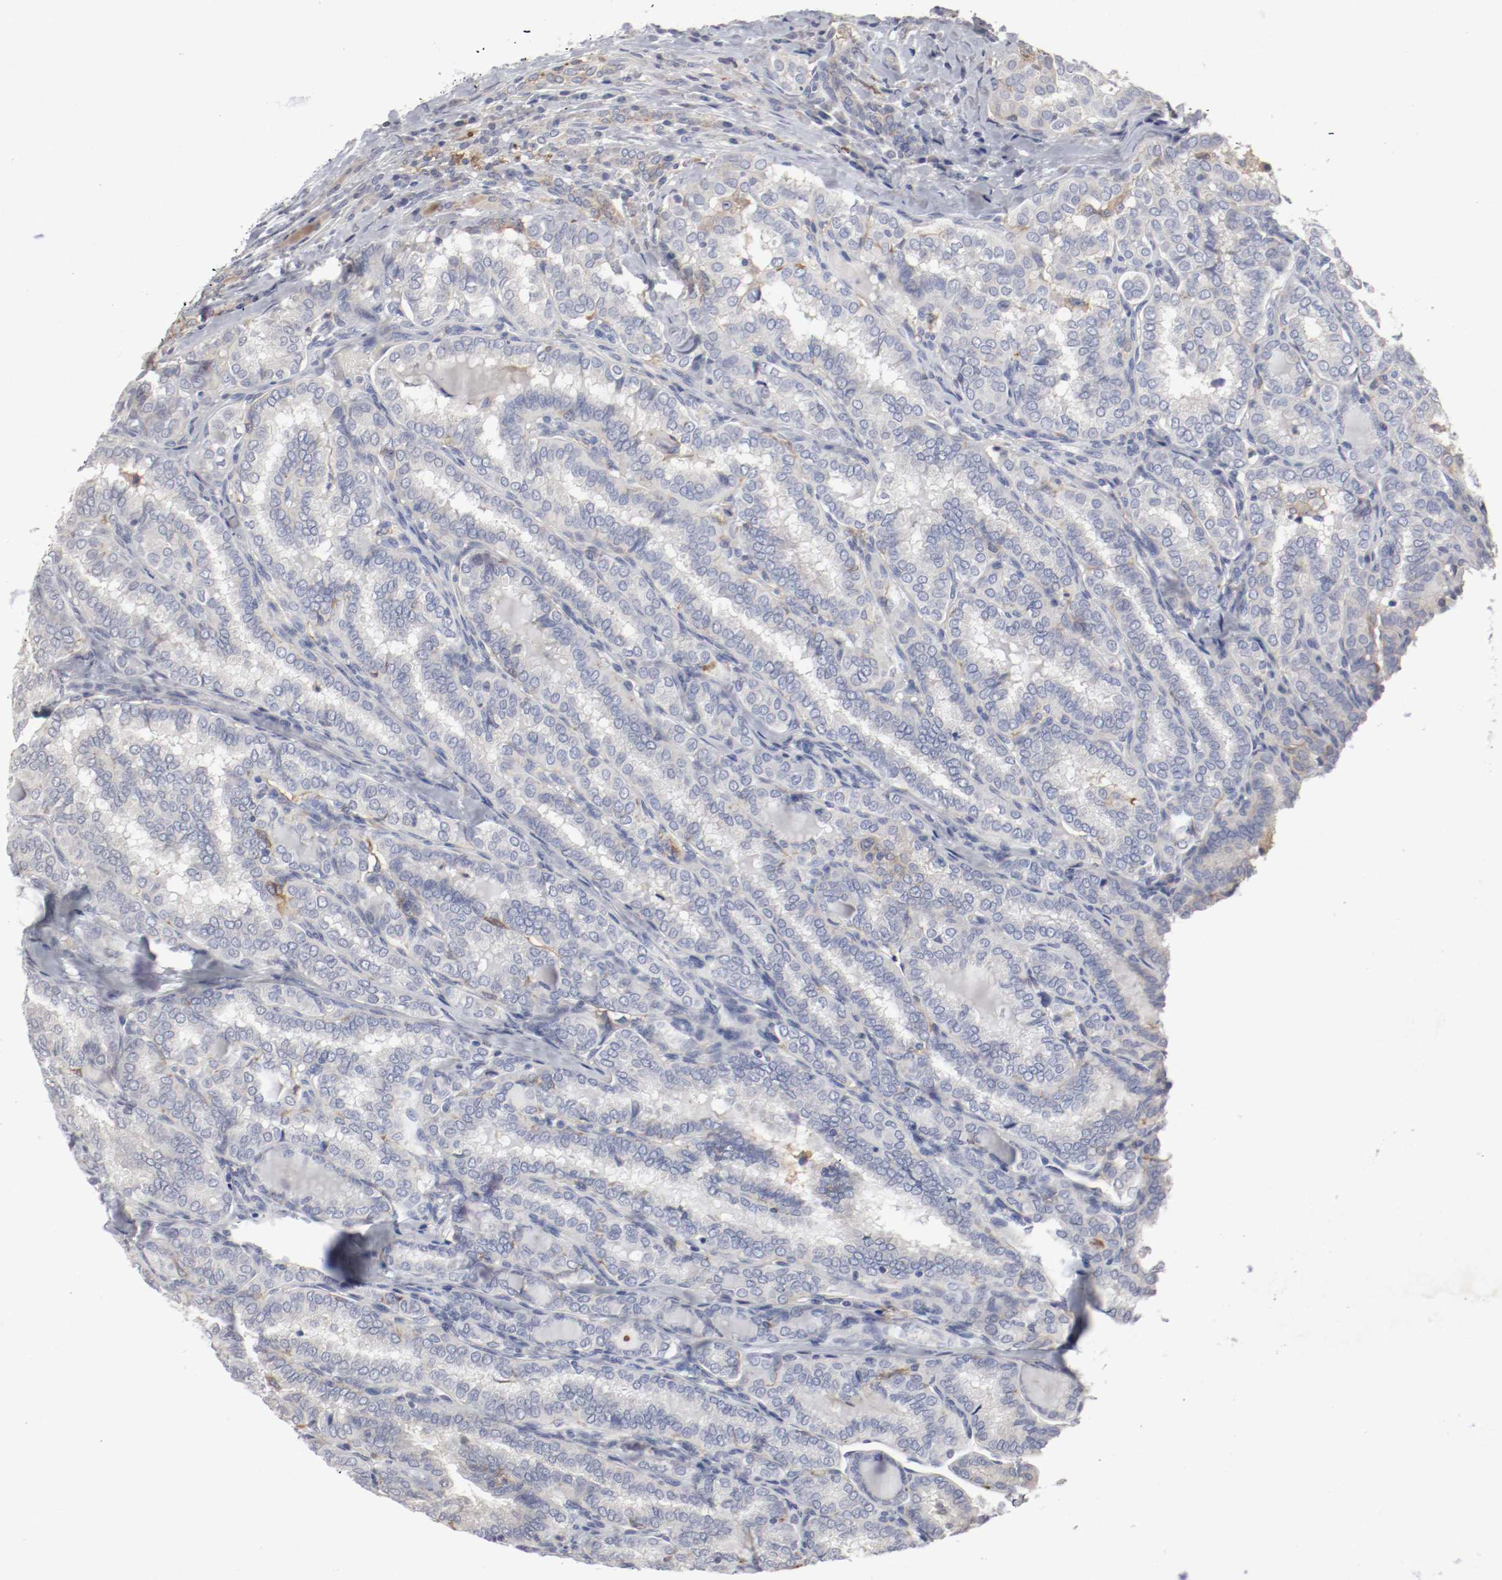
{"staining": {"intensity": "negative", "quantity": "none", "location": "none"}, "tissue": "thyroid cancer", "cell_type": "Tumor cells", "image_type": "cancer", "snomed": [{"axis": "morphology", "description": "Papillary adenocarcinoma, NOS"}, {"axis": "topography", "description": "Thyroid gland"}], "caption": "A micrograph of papillary adenocarcinoma (thyroid) stained for a protein reveals no brown staining in tumor cells.", "gene": "FGFBP1", "patient": {"sex": "female", "age": 30}}